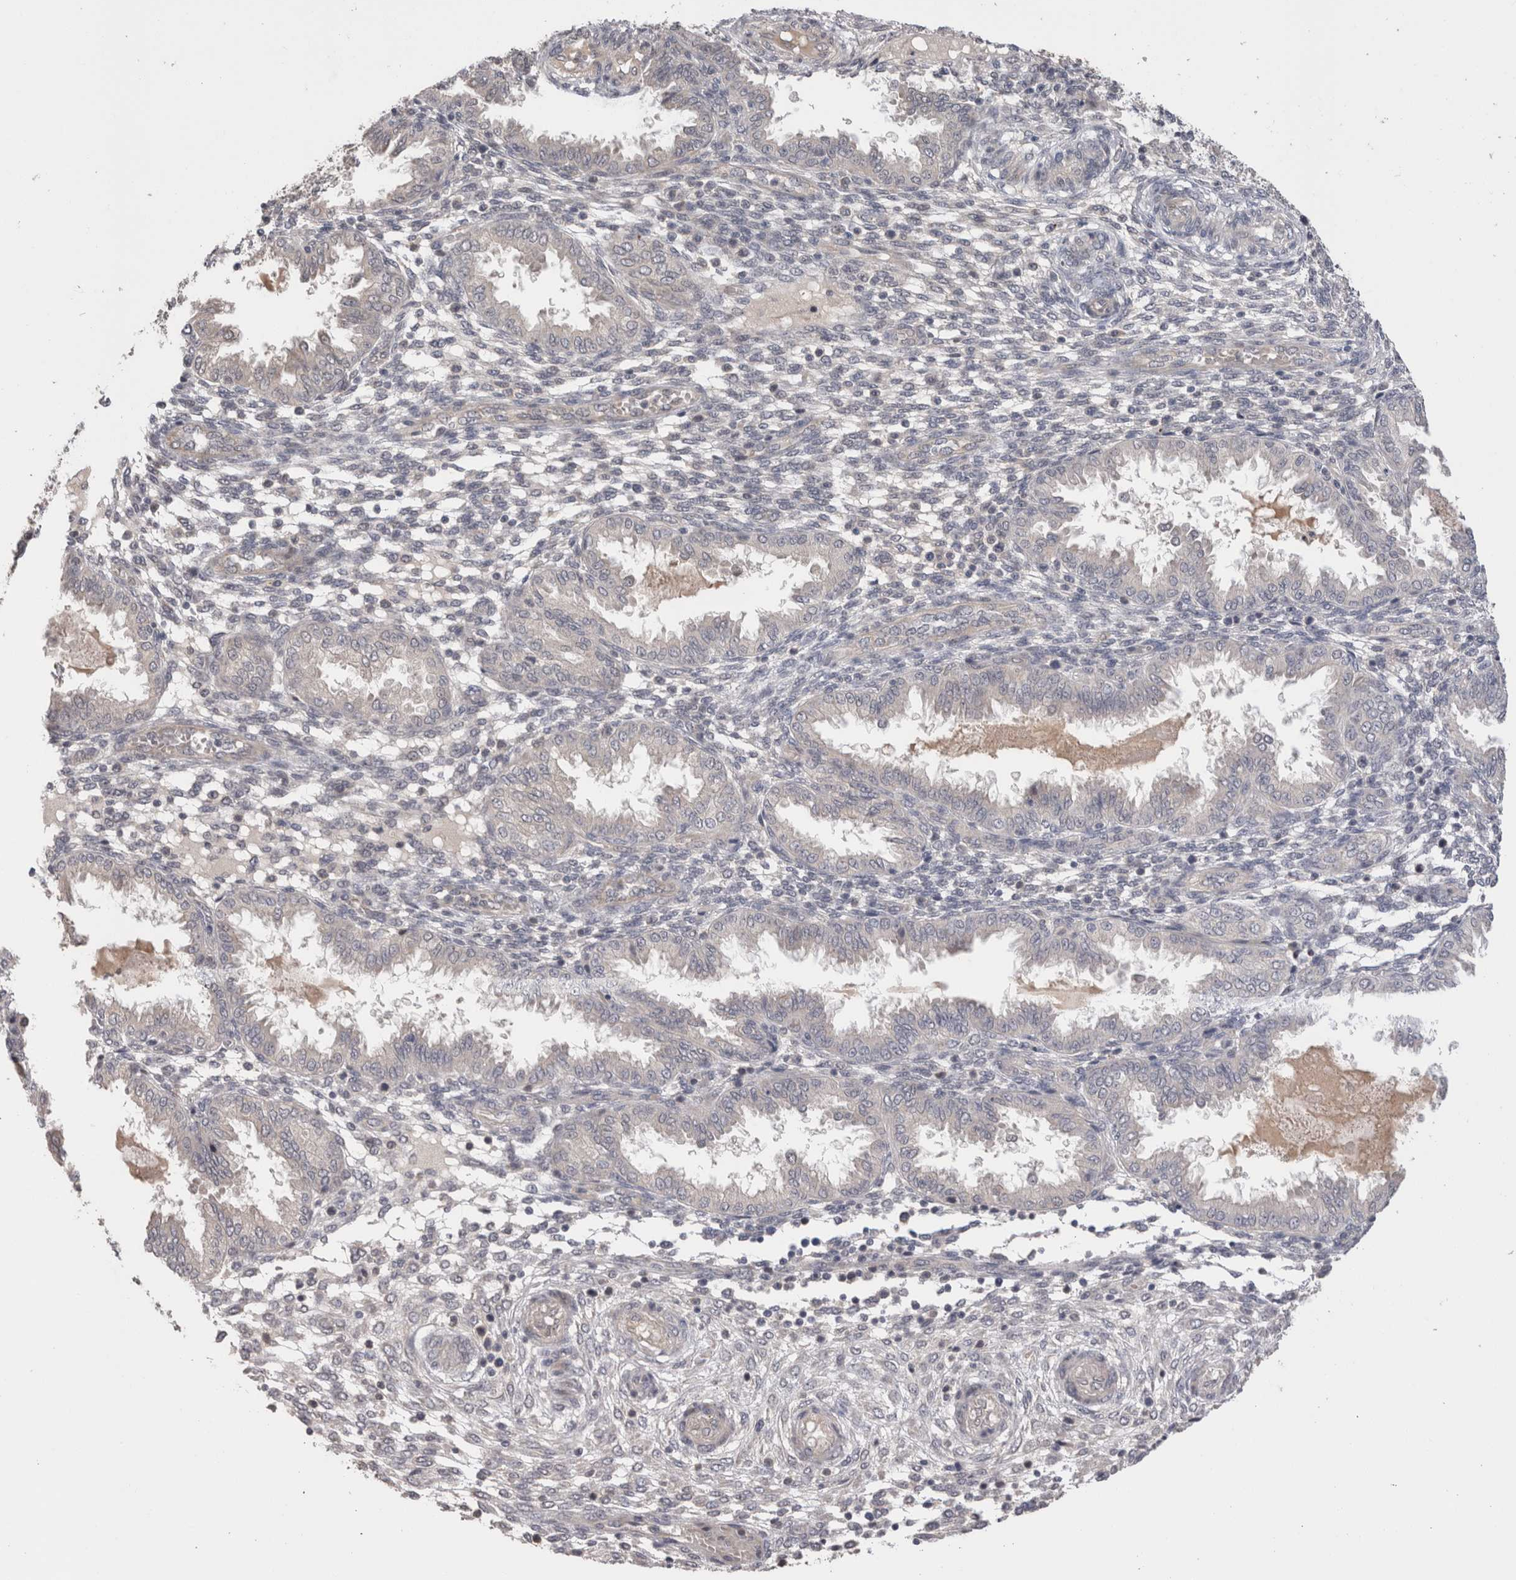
{"staining": {"intensity": "negative", "quantity": "none", "location": "none"}, "tissue": "endometrium", "cell_type": "Cells in endometrial stroma", "image_type": "normal", "snomed": [{"axis": "morphology", "description": "Normal tissue, NOS"}, {"axis": "topography", "description": "Endometrium"}], "caption": "Immunohistochemistry of normal human endometrium displays no expression in cells in endometrial stroma. (DAB IHC, high magnification).", "gene": "CRYBG1", "patient": {"sex": "female", "age": 33}}